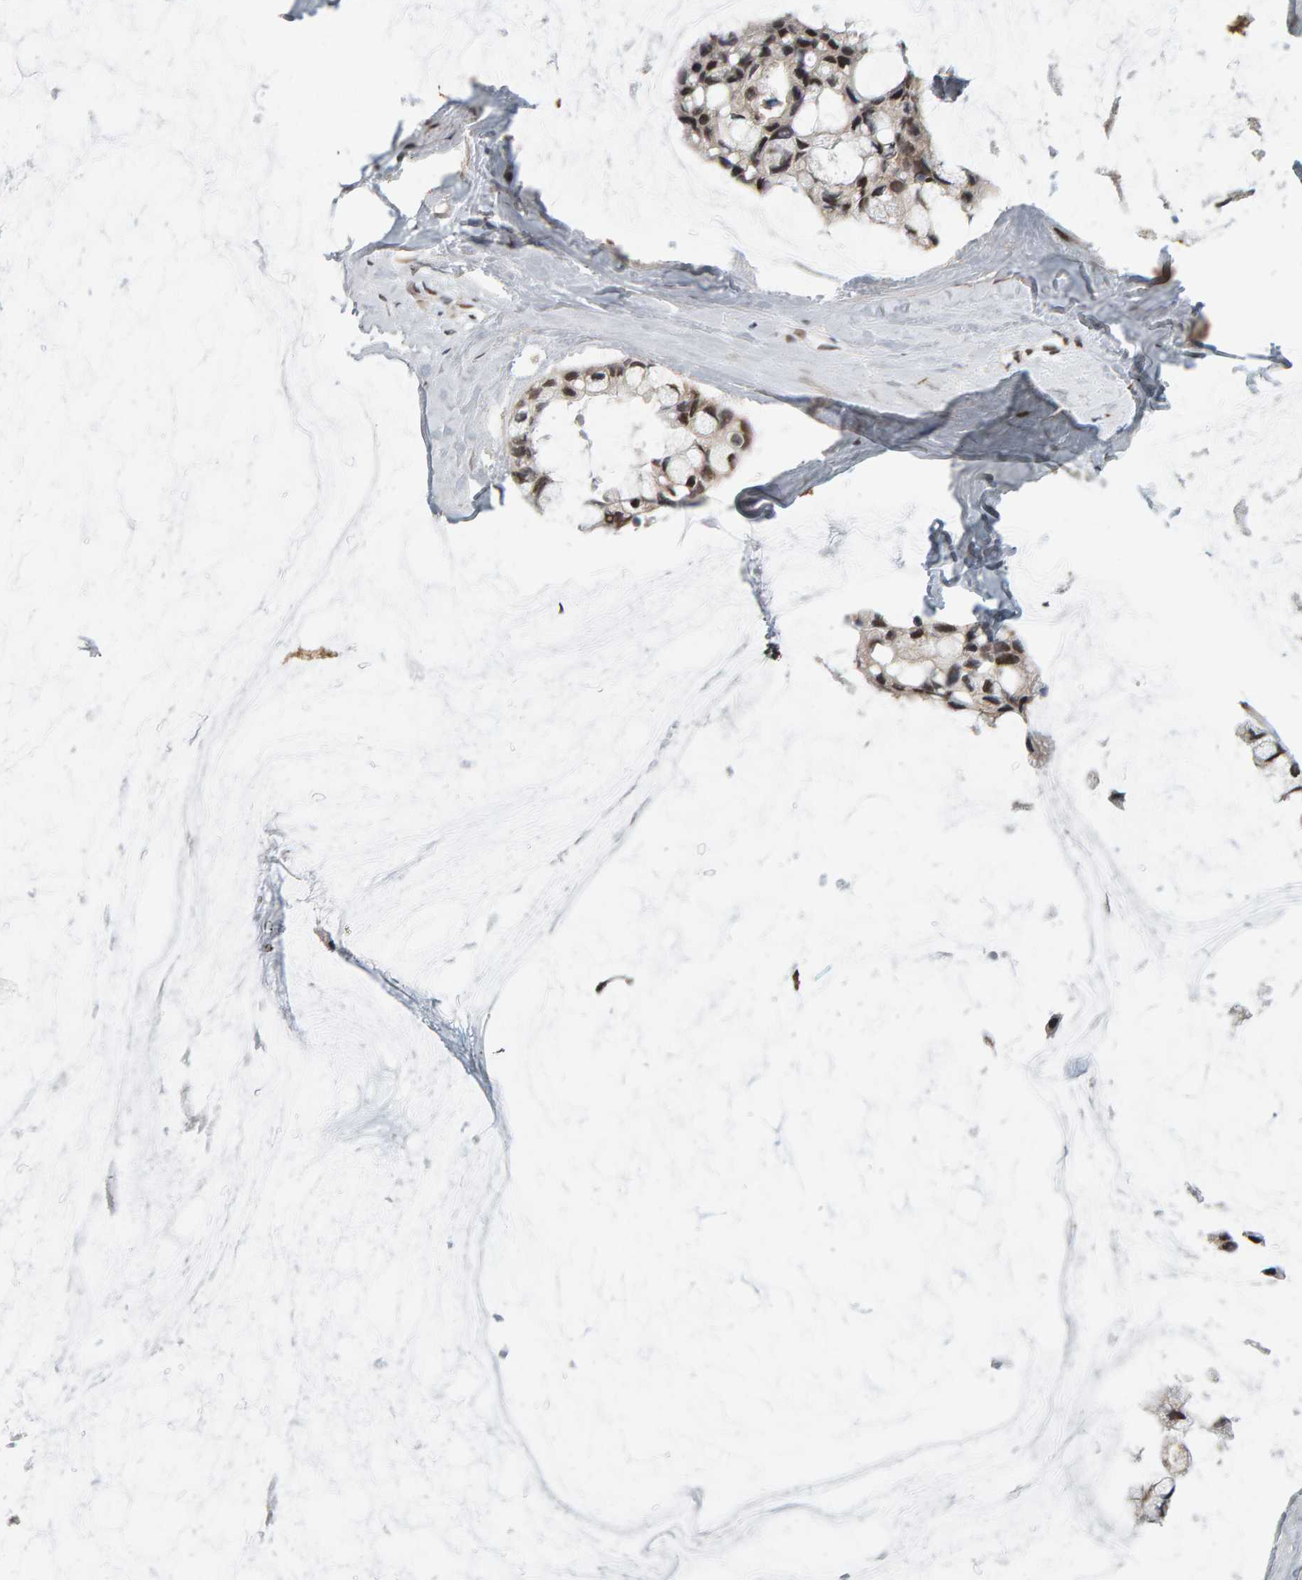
{"staining": {"intensity": "moderate", "quantity": "<25%", "location": "cytoplasmic/membranous,nuclear"}, "tissue": "ovarian cancer", "cell_type": "Tumor cells", "image_type": "cancer", "snomed": [{"axis": "morphology", "description": "Cystadenocarcinoma, mucinous, NOS"}, {"axis": "topography", "description": "Ovary"}], "caption": "Protein expression analysis of mucinous cystadenocarcinoma (ovarian) exhibits moderate cytoplasmic/membranous and nuclear staining in approximately <25% of tumor cells. The staining is performed using DAB brown chromogen to label protein expression. The nuclei are counter-stained blue using hematoxylin.", "gene": "ATF7IP", "patient": {"sex": "female", "age": 39}}